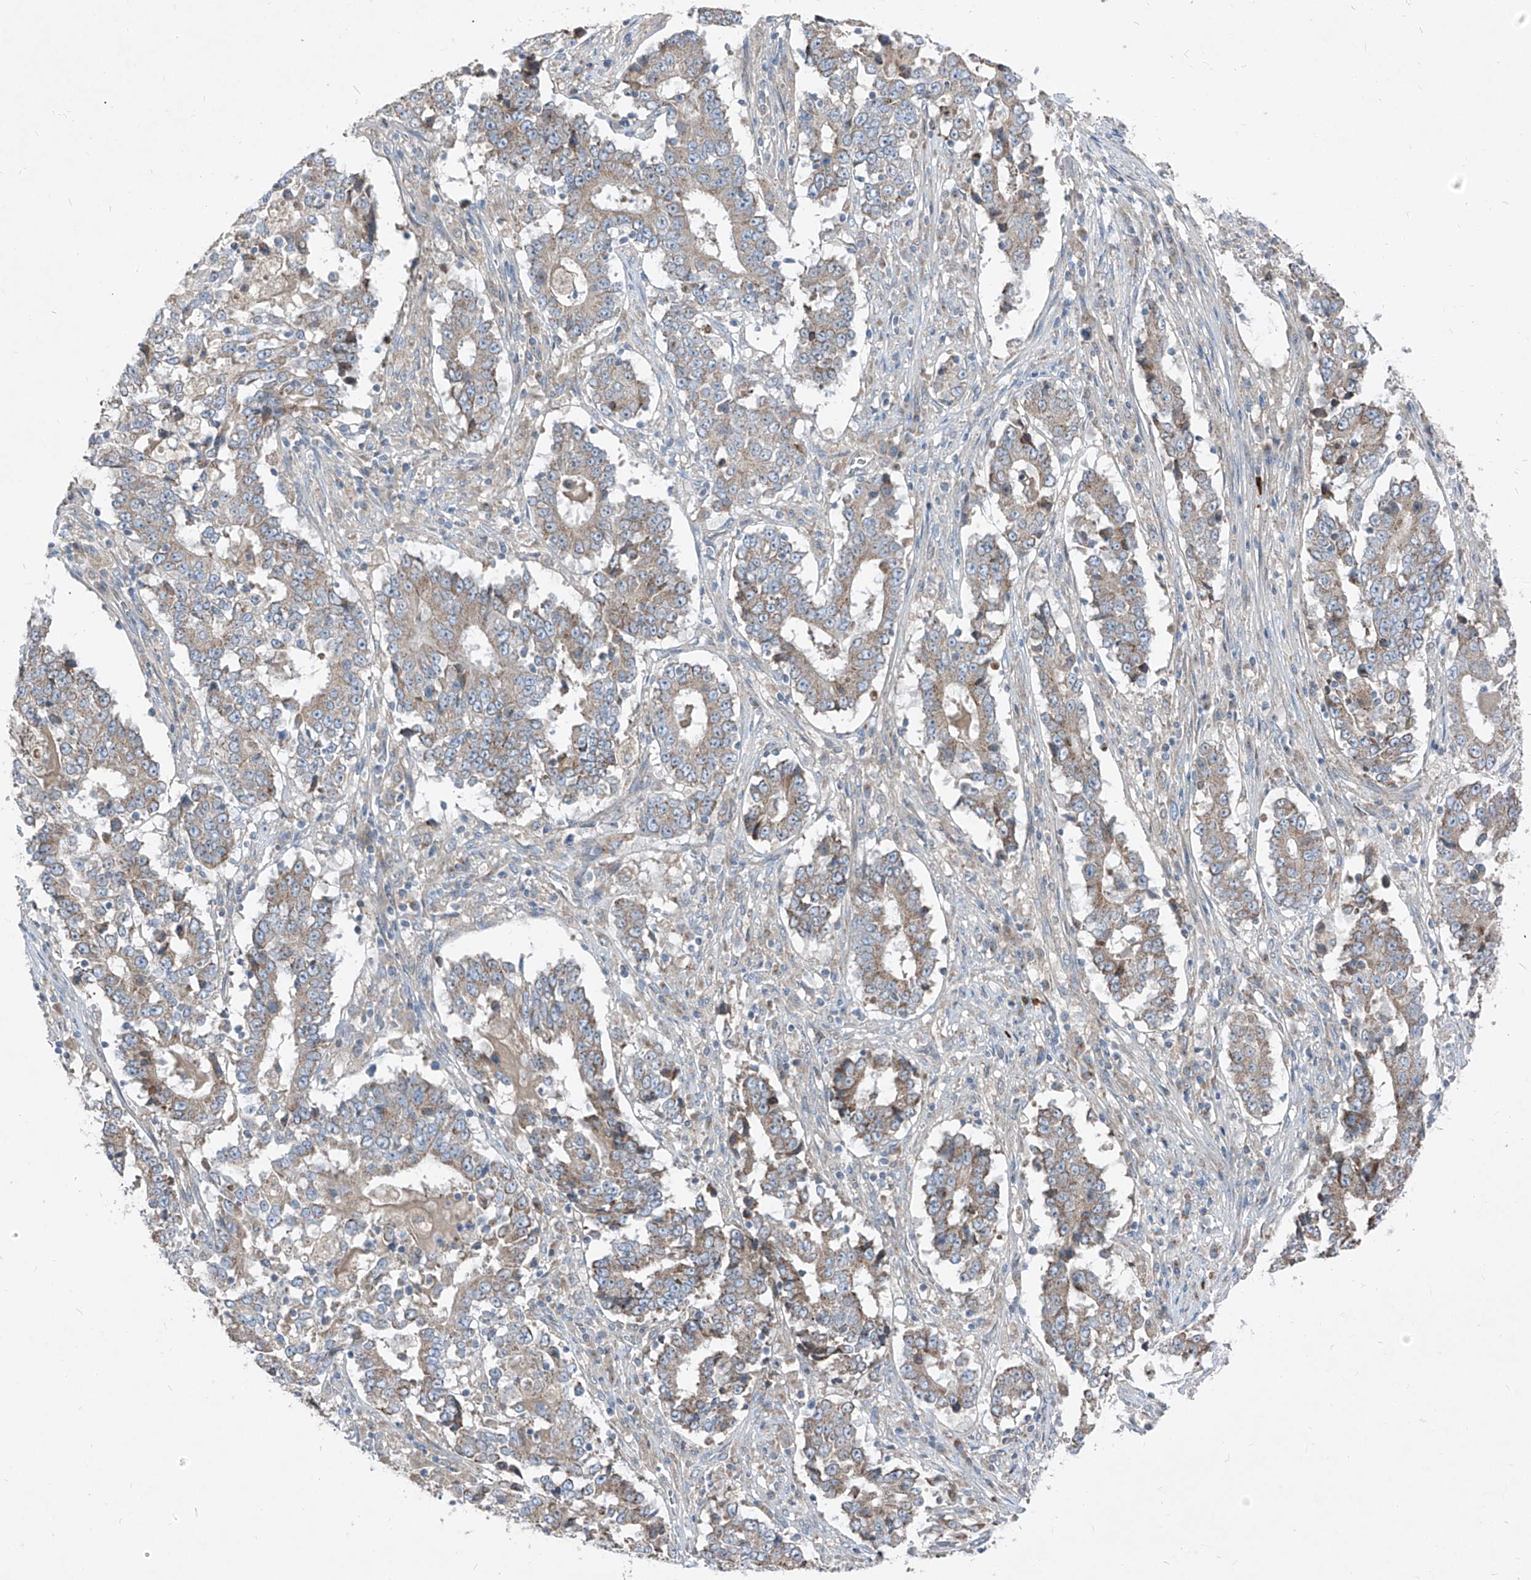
{"staining": {"intensity": "moderate", "quantity": "25%-75%", "location": "cytoplasmic/membranous"}, "tissue": "stomach cancer", "cell_type": "Tumor cells", "image_type": "cancer", "snomed": [{"axis": "morphology", "description": "Adenocarcinoma, NOS"}, {"axis": "topography", "description": "Stomach"}], "caption": "This is an image of immunohistochemistry (IHC) staining of stomach adenocarcinoma, which shows moderate expression in the cytoplasmic/membranous of tumor cells.", "gene": "ABCD3", "patient": {"sex": "male", "age": 59}}